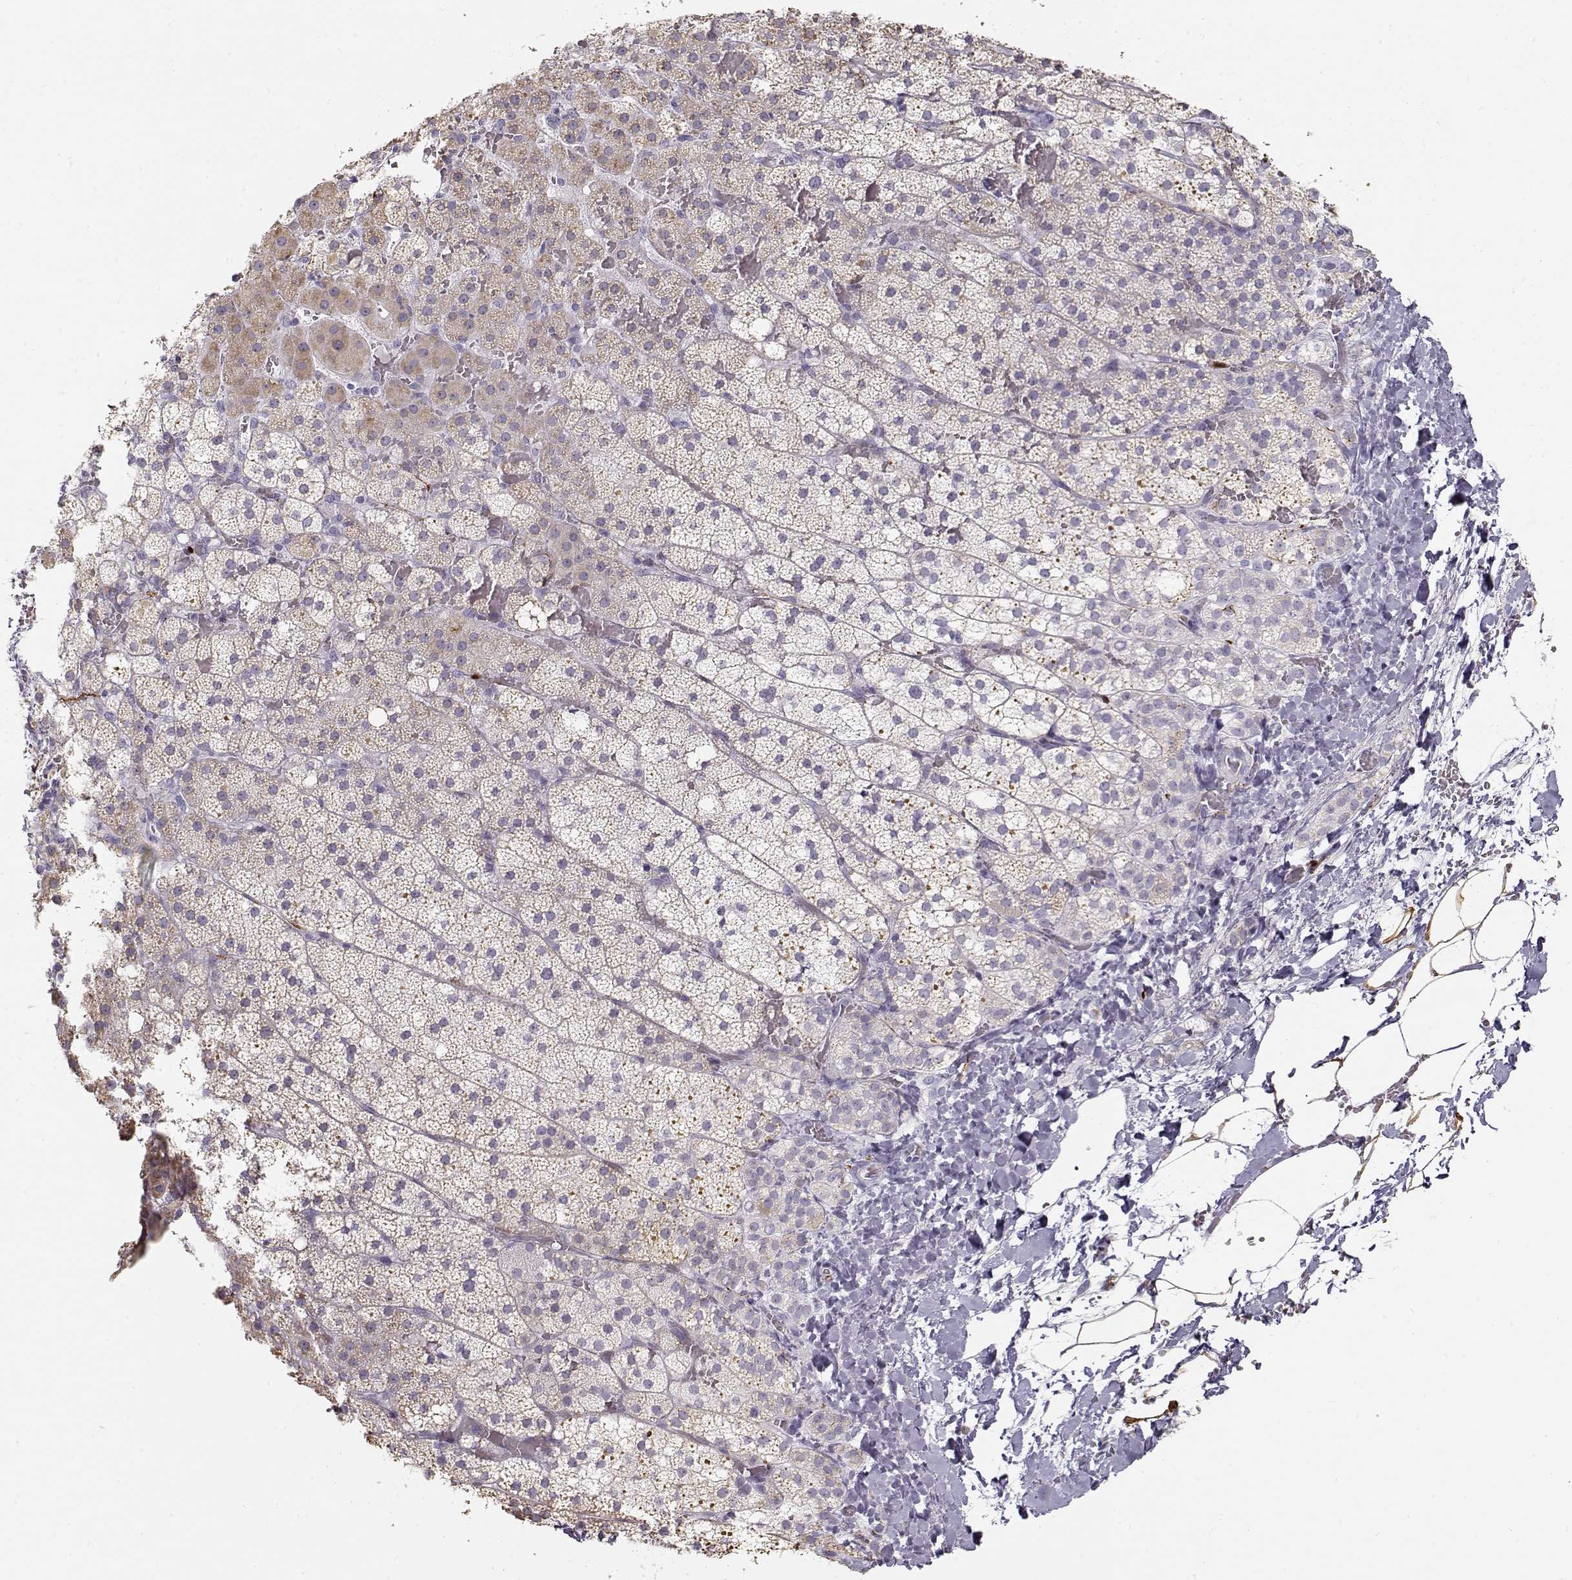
{"staining": {"intensity": "weak", "quantity": "<25%", "location": "cytoplasmic/membranous"}, "tissue": "adrenal gland", "cell_type": "Glandular cells", "image_type": "normal", "snomed": [{"axis": "morphology", "description": "Normal tissue, NOS"}, {"axis": "topography", "description": "Adrenal gland"}], "caption": "Immunohistochemistry (IHC) histopathology image of unremarkable adrenal gland: human adrenal gland stained with DAB (3,3'-diaminobenzidine) exhibits no significant protein expression in glandular cells.", "gene": "S100B", "patient": {"sex": "male", "age": 53}}